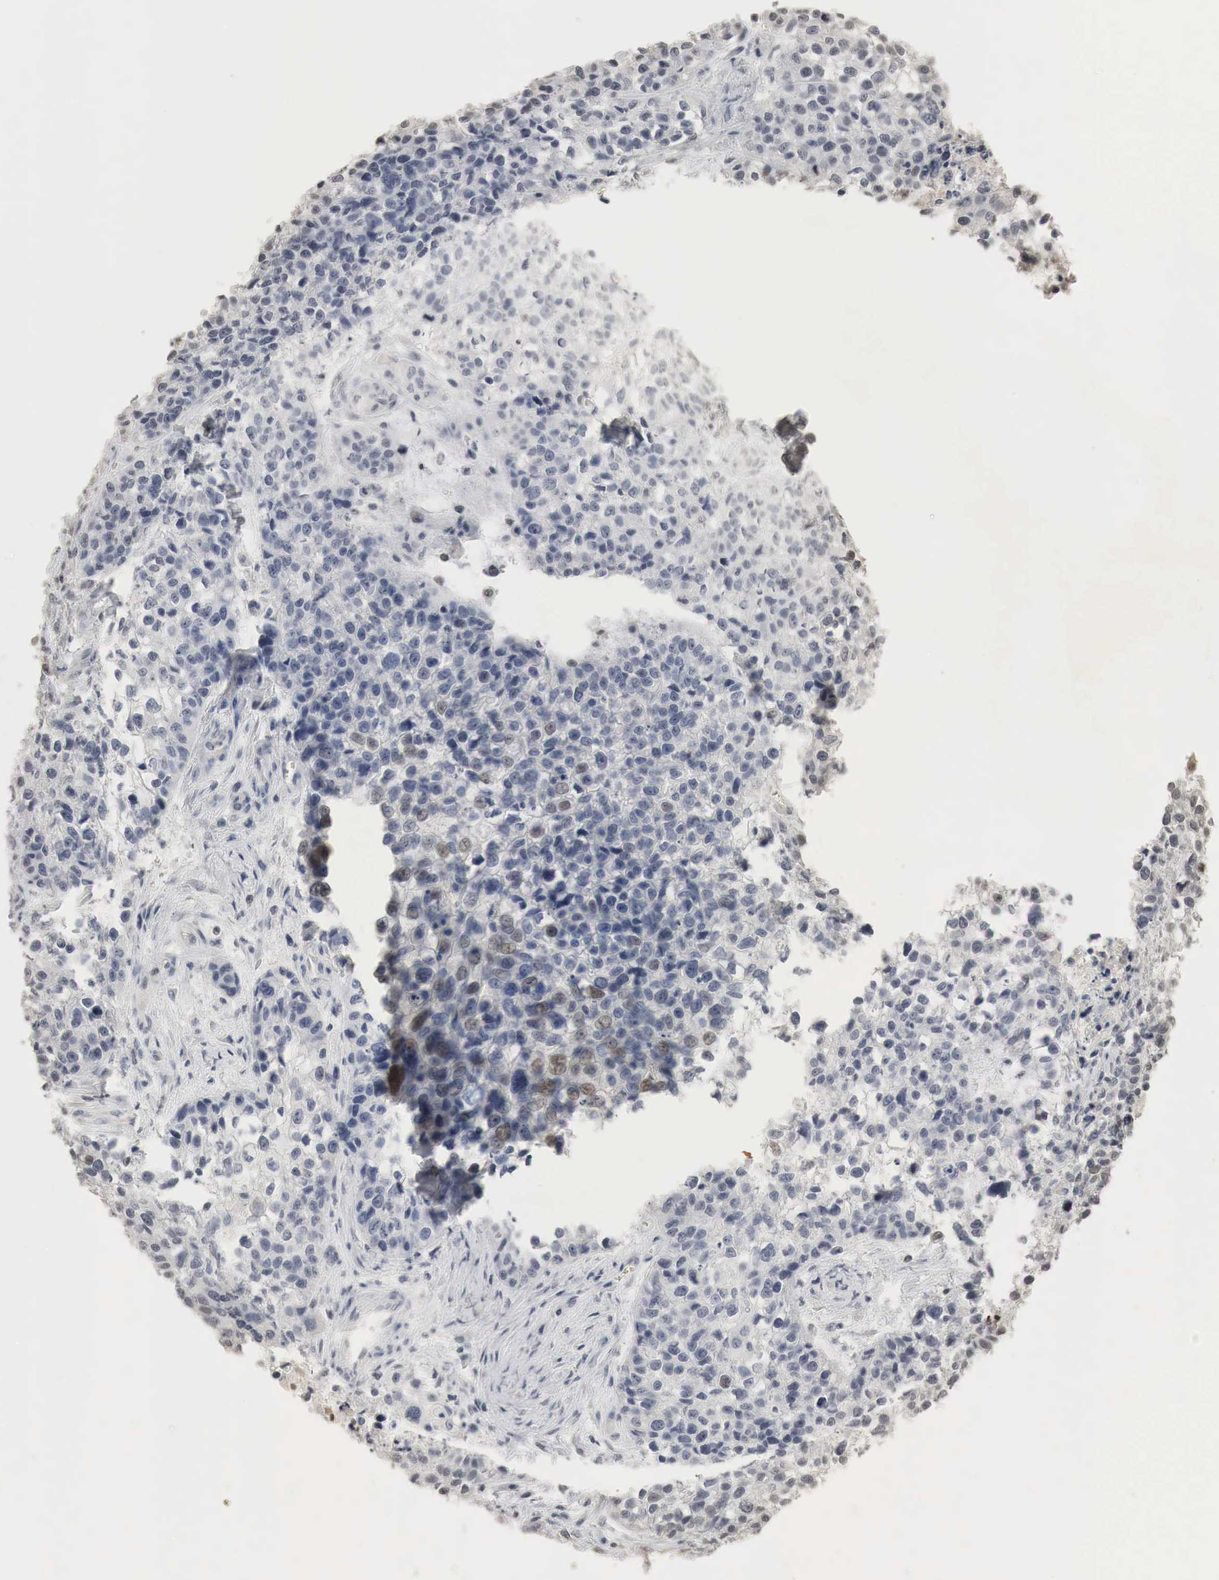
{"staining": {"intensity": "weak", "quantity": "<25%", "location": "nuclear"}, "tissue": "lung cancer", "cell_type": "Tumor cells", "image_type": "cancer", "snomed": [{"axis": "morphology", "description": "Squamous cell carcinoma, NOS"}, {"axis": "topography", "description": "Lymph node"}, {"axis": "topography", "description": "Lung"}], "caption": "This is an immunohistochemistry photomicrograph of human squamous cell carcinoma (lung). There is no staining in tumor cells.", "gene": "ERBB4", "patient": {"sex": "male", "age": 74}}